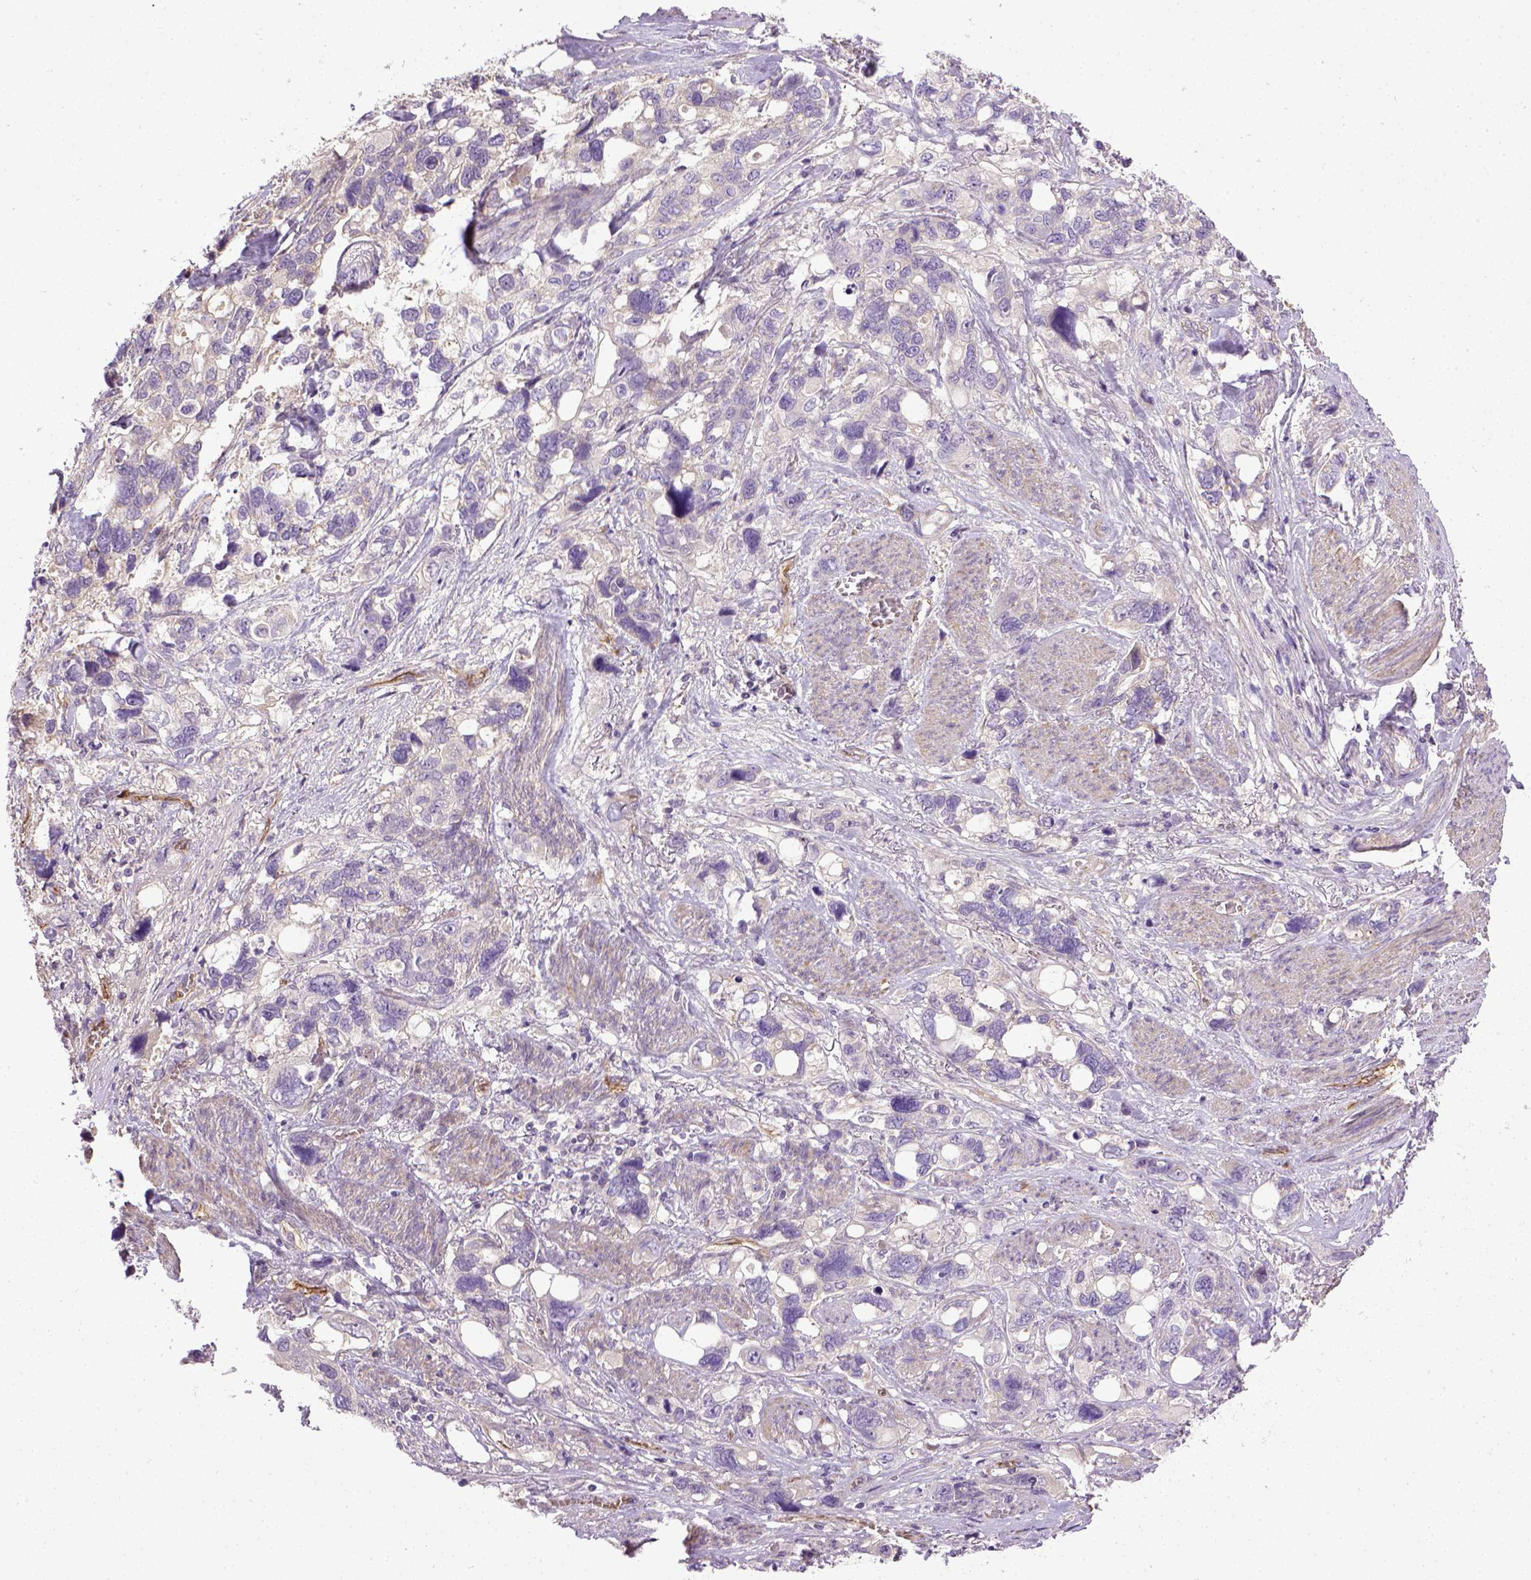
{"staining": {"intensity": "negative", "quantity": "none", "location": "none"}, "tissue": "stomach cancer", "cell_type": "Tumor cells", "image_type": "cancer", "snomed": [{"axis": "morphology", "description": "Adenocarcinoma, NOS"}, {"axis": "topography", "description": "Stomach, upper"}], "caption": "Tumor cells are negative for protein expression in human adenocarcinoma (stomach).", "gene": "ENG", "patient": {"sex": "female", "age": 81}}